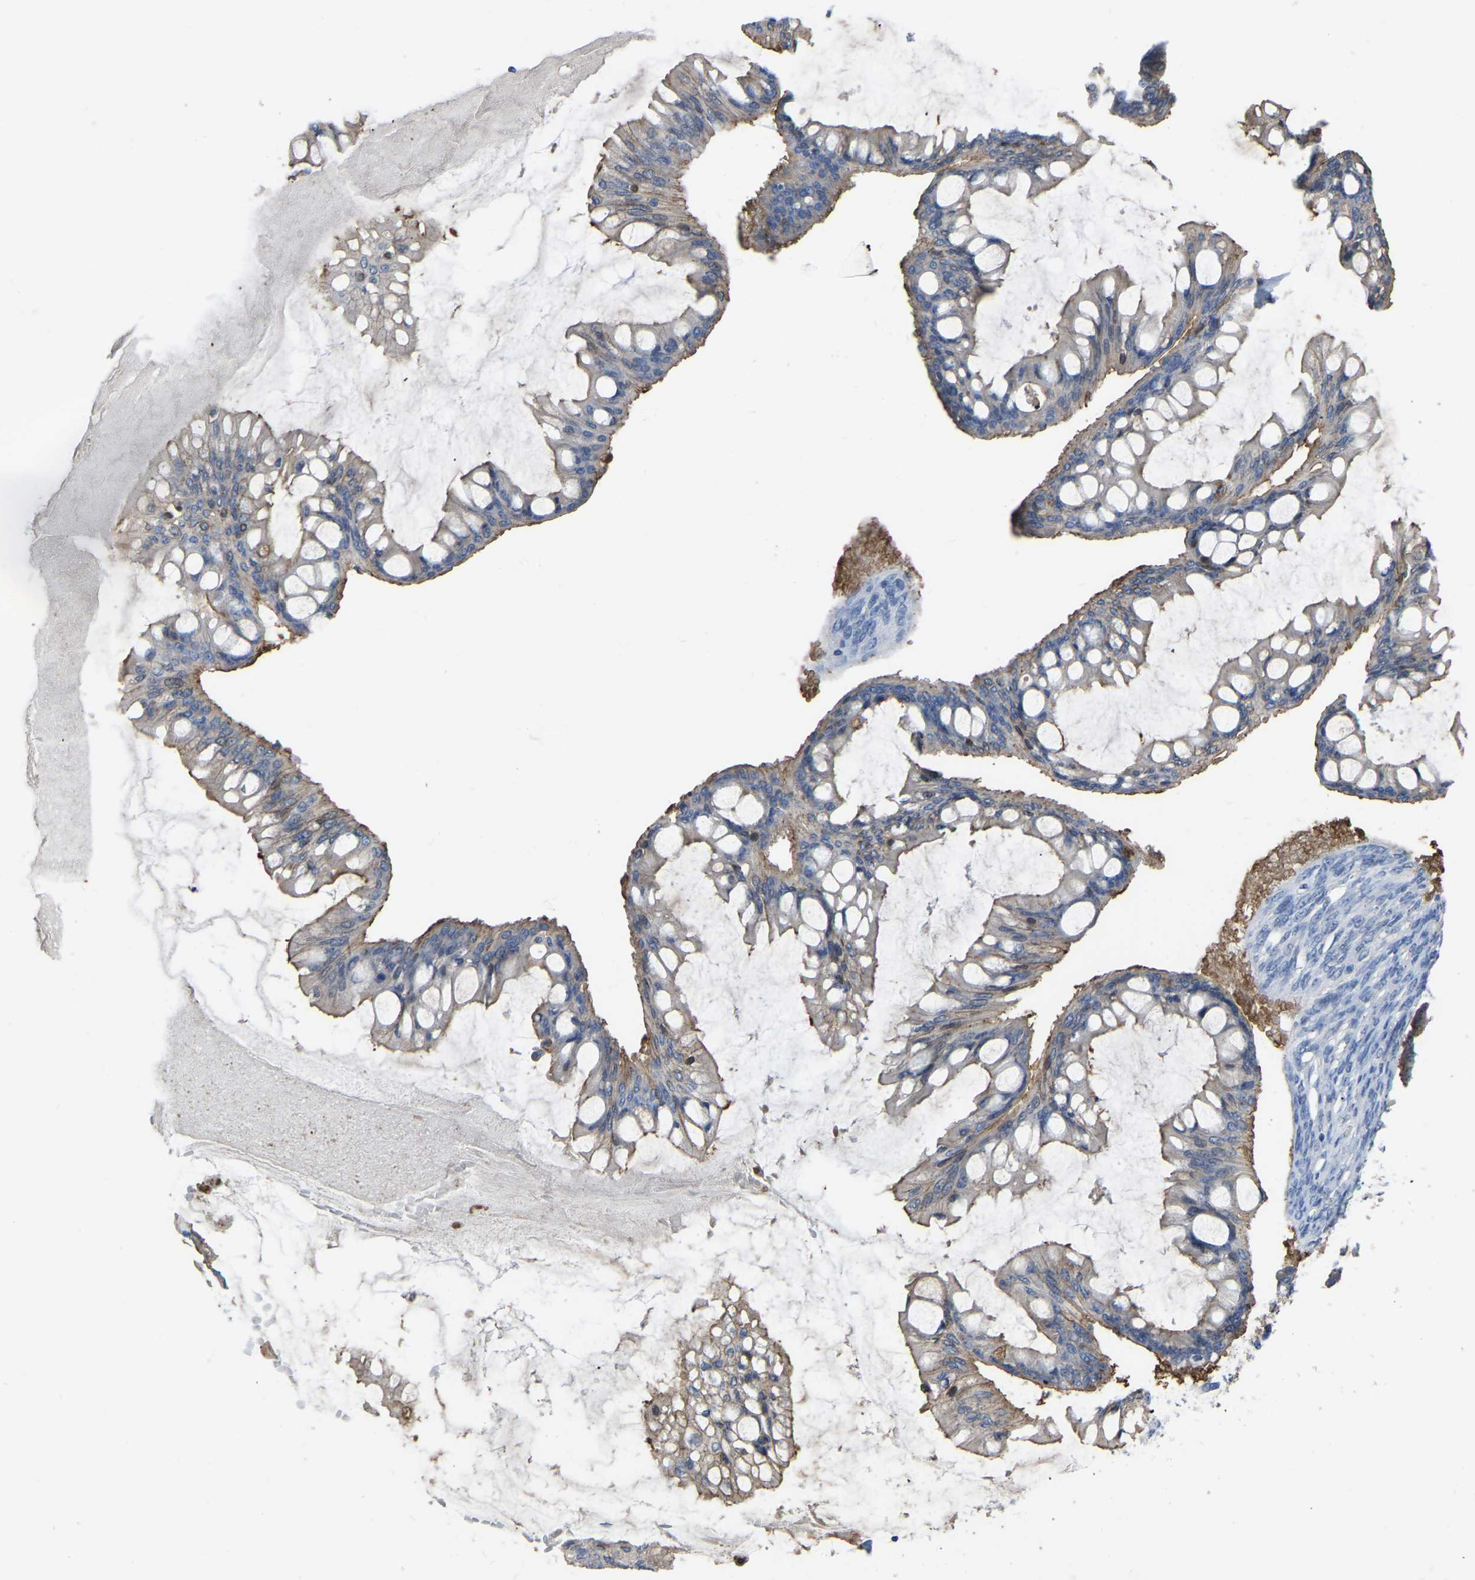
{"staining": {"intensity": "moderate", "quantity": "25%-75%", "location": "cytoplasmic/membranous"}, "tissue": "ovarian cancer", "cell_type": "Tumor cells", "image_type": "cancer", "snomed": [{"axis": "morphology", "description": "Cystadenocarcinoma, mucinous, NOS"}, {"axis": "topography", "description": "Ovary"}], "caption": "Protein staining reveals moderate cytoplasmic/membranous staining in about 25%-75% of tumor cells in ovarian mucinous cystadenocarcinoma.", "gene": "ZNF449", "patient": {"sex": "female", "age": 73}}